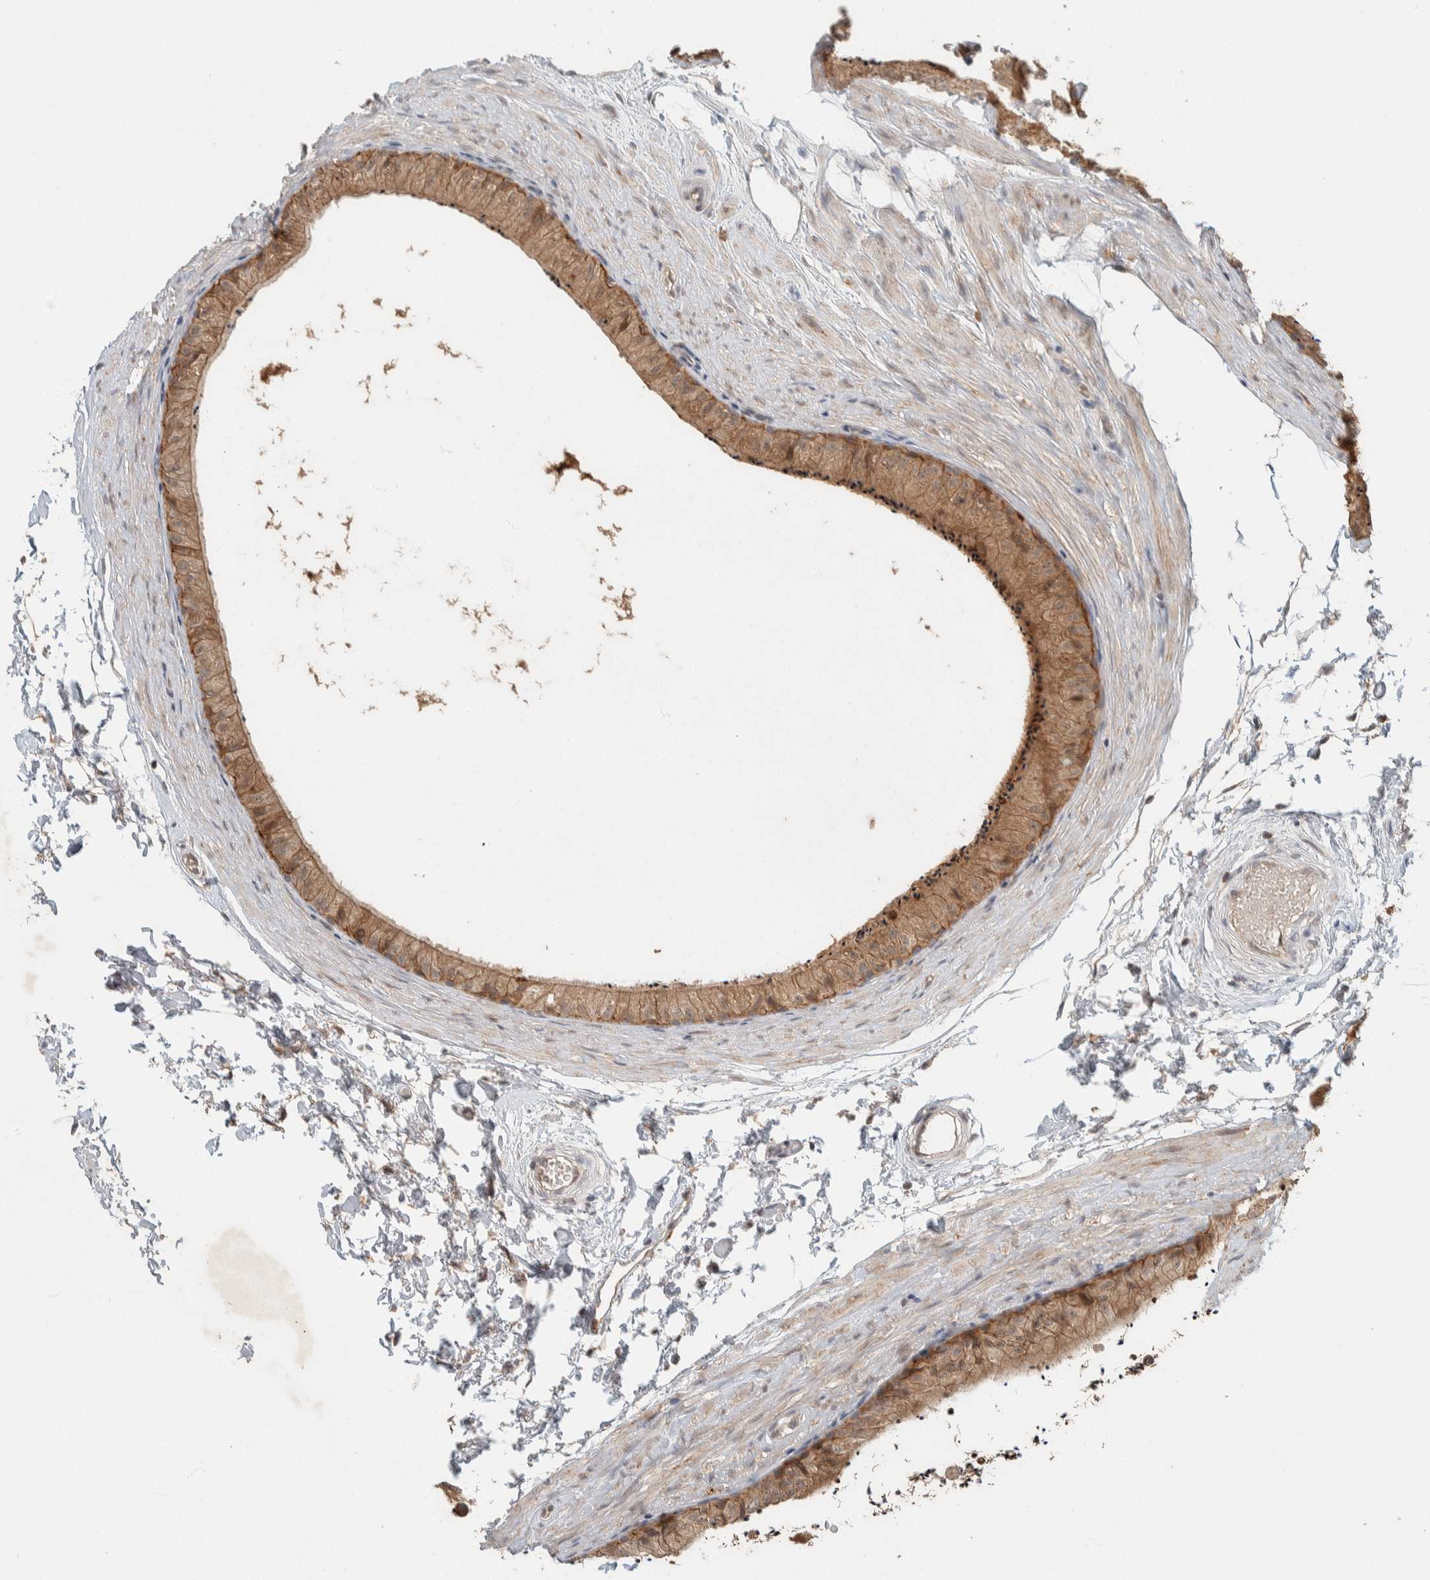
{"staining": {"intensity": "moderate", "quantity": ">75%", "location": "cytoplasmic/membranous"}, "tissue": "epididymis", "cell_type": "Glandular cells", "image_type": "normal", "snomed": [{"axis": "morphology", "description": "Normal tissue, NOS"}, {"axis": "topography", "description": "Epididymis"}], "caption": "Protein staining reveals moderate cytoplasmic/membranous positivity in approximately >75% of glandular cells in unremarkable epididymis. Immunohistochemistry (ihc) stains the protein of interest in brown and the nuclei are stained blue.", "gene": "ZNF567", "patient": {"sex": "male", "age": 56}}